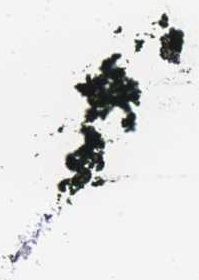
{"staining": {"intensity": "negative", "quantity": "none", "location": "none"}, "tissue": "prostate cancer", "cell_type": "Tumor cells", "image_type": "cancer", "snomed": [{"axis": "morphology", "description": "Adenocarcinoma, High grade"}, {"axis": "topography", "description": "Prostate"}], "caption": "Immunohistochemistry of human high-grade adenocarcinoma (prostate) demonstrates no staining in tumor cells. (Stains: DAB IHC with hematoxylin counter stain, Microscopy: brightfield microscopy at high magnification).", "gene": "RGS11", "patient": {"sex": "male", "age": 71}}